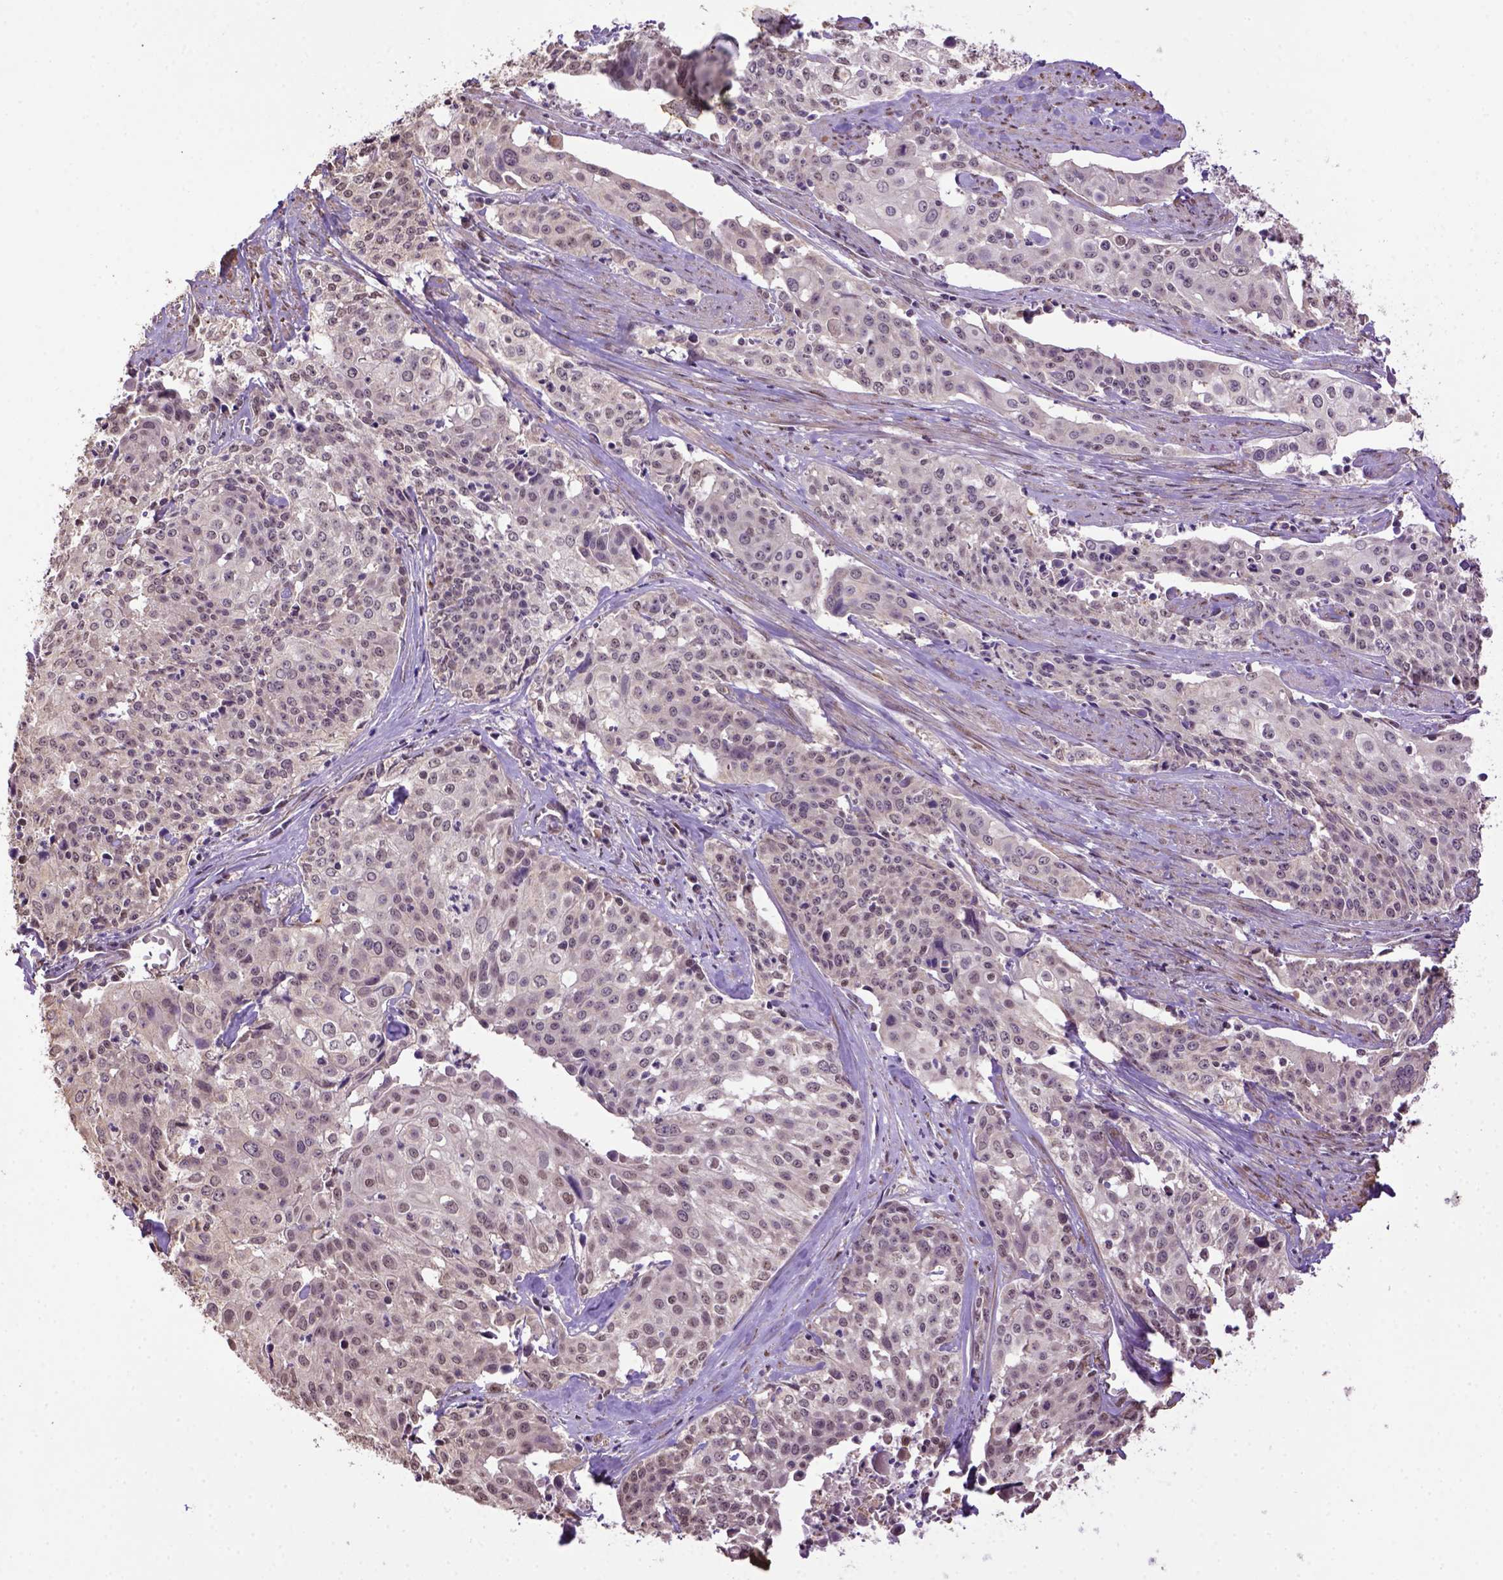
{"staining": {"intensity": "weak", "quantity": "<25%", "location": "cytoplasmic/membranous"}, "tissue": "cervical cancer", "cell_type": "Tumor cells", "image_type": "cancer", "snomed": [{"axis": "morphology", "description": "Squamous cell carcinoma, NOS"}, {"axis": "topography", "description": "Cervix"}], "caption": "Protein analysis of cervical cancer (squamous cell carcinoma) reveals no significant staining in tumor cells.", "gene": "WDR17", "patient": {"sex": "female", "age": 39}}